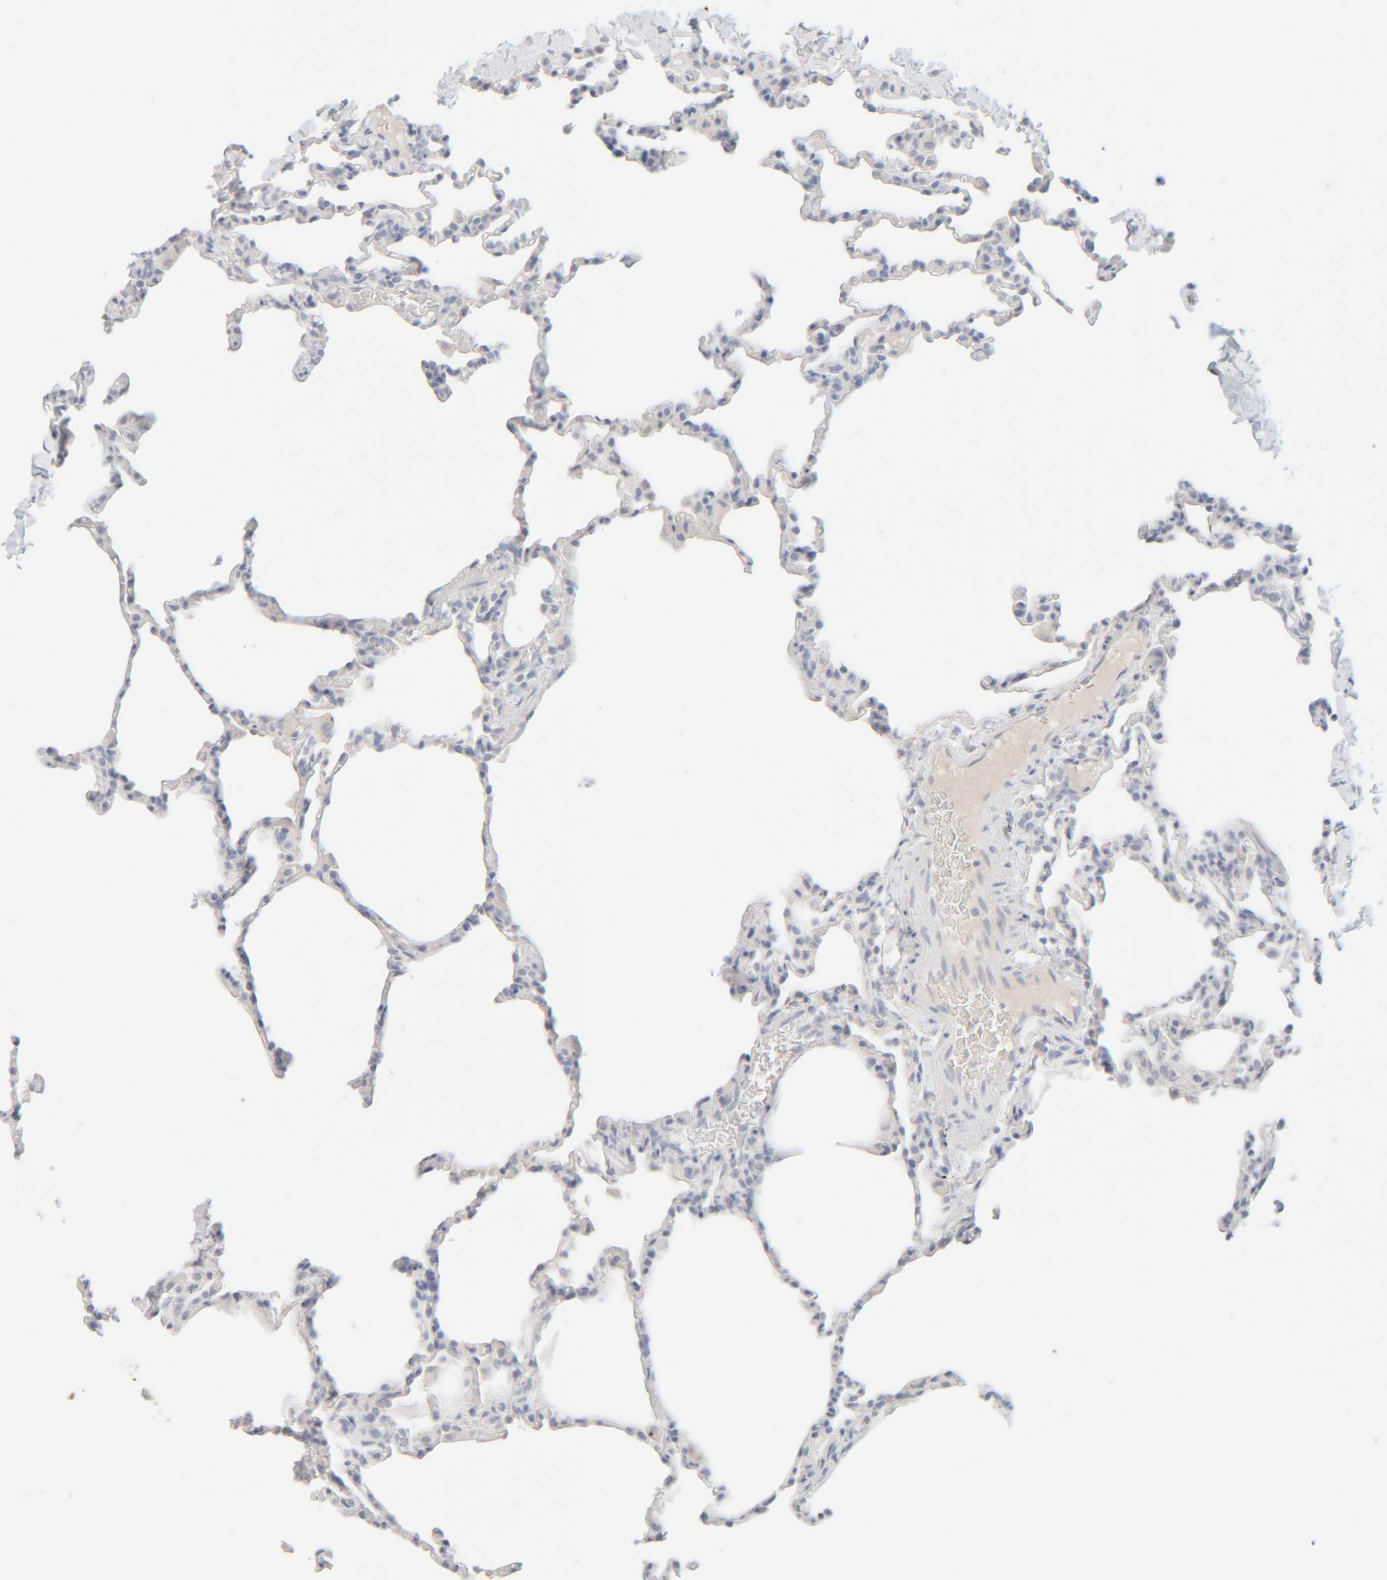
{"staining": {"intensity": "negative", "quantity": "none", "location": "none"}, "tissue": "lung", "cell_type": "Alveolar cells", "image_type": "normal", "snomed": [{"axis": "morphology", "description": "Normal tissue, NOS"}, {"axis": "topography", "description": "Lung"}], "caption": "This is an immunohistochemistry histopathology image of normal human lung. There is no positivity in alveolar cells.", "gene": "RIDA", "patient": {"sex": "male", "age": 20}}